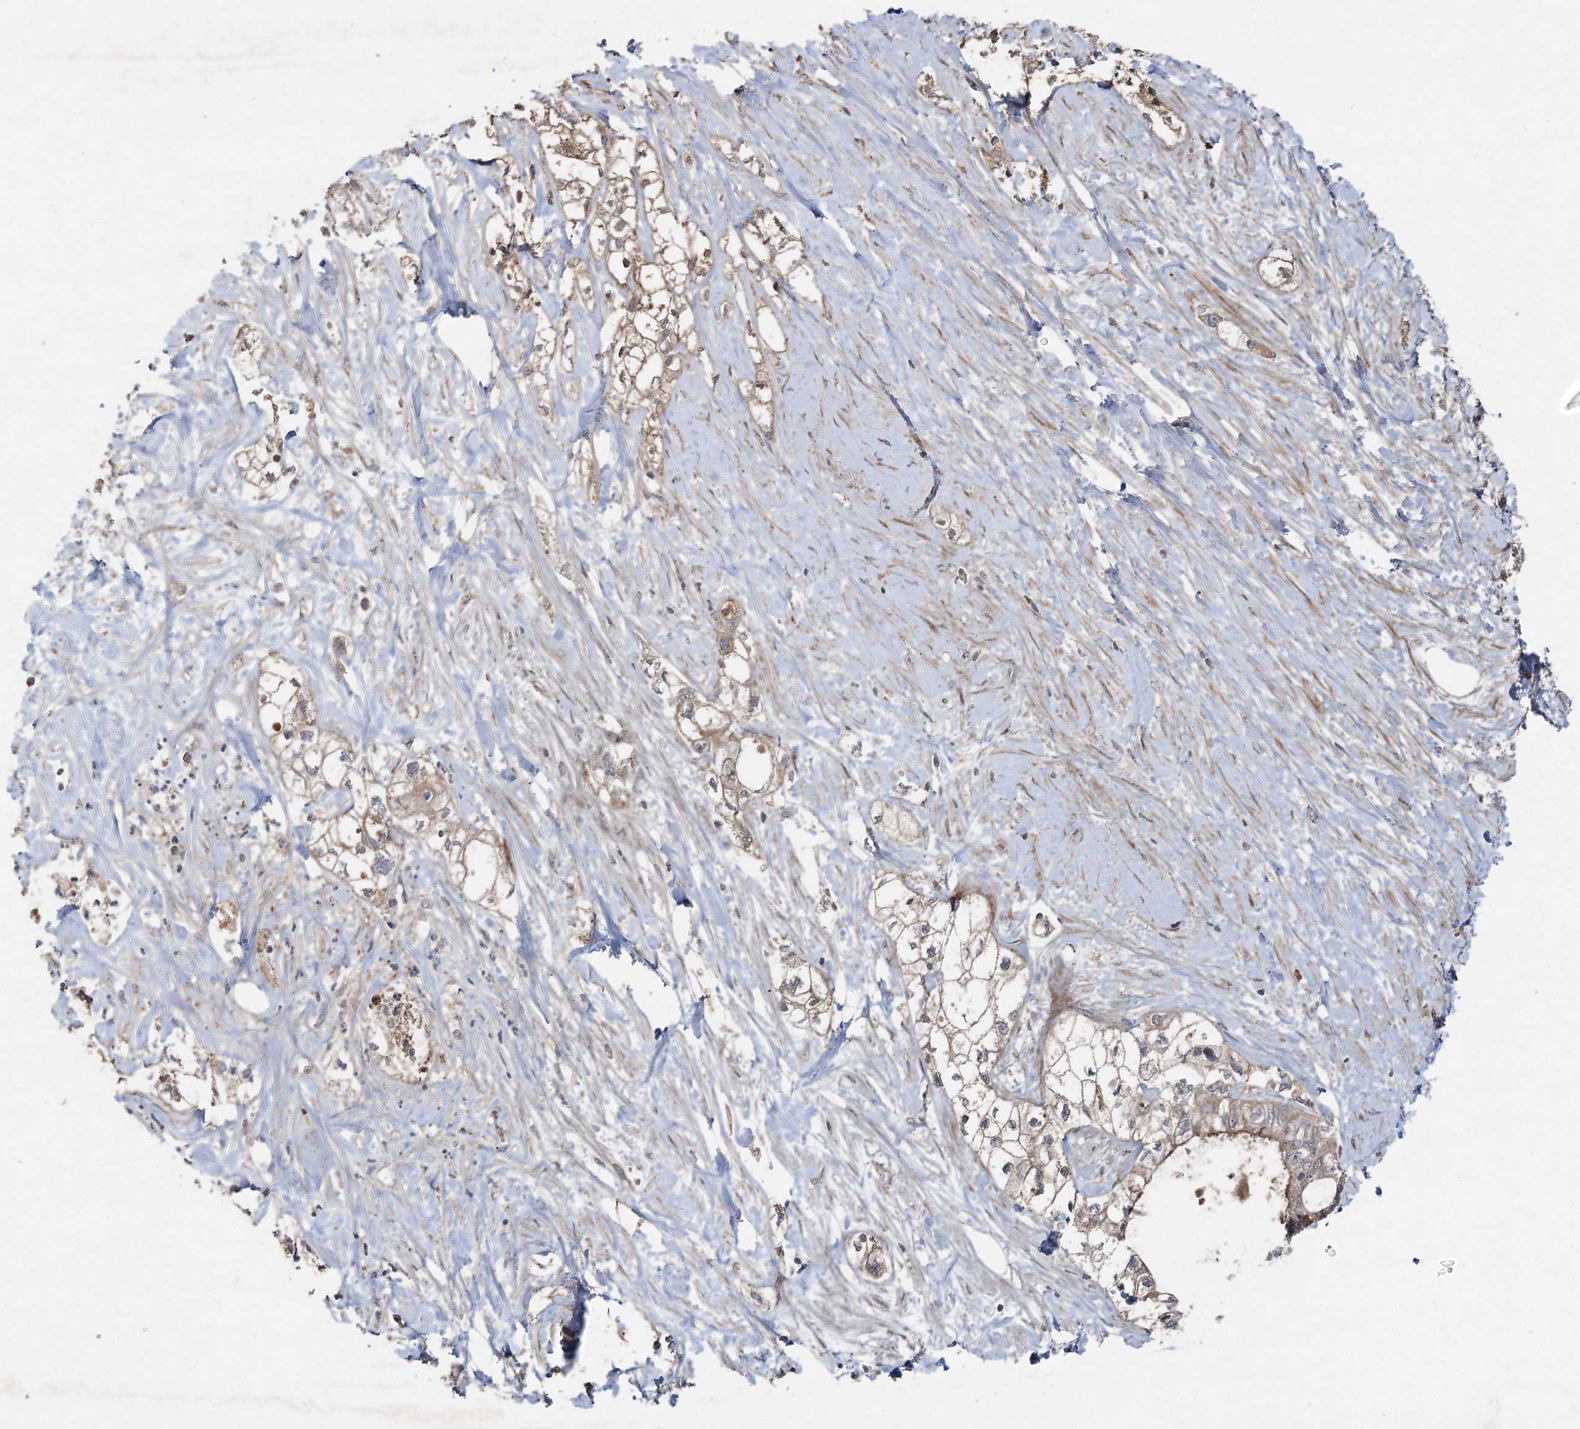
{"staining": {"intensity": "weak", "quantity": ">75%", "location": "cytoplasmic/membranous"}, "tissue": "pancreatic cancer", "cell_type": "Tumor cells", "image_type": "cancer", "snomed": [{"axis": "morphology", "description": "Adenocarcinoma, NOS"}, {"axis": "topography", "description": "Pancreas"}], "caption": "Pancreatic cancer tissue shows weak cytoplasmic/membranous staining in about >75% of tumor cells (brown staining indicates protein expression, while blue staining denotes nuclei).", "gene": "MAPK8IP2", "patient": {"sex": "male", "age": 70}}